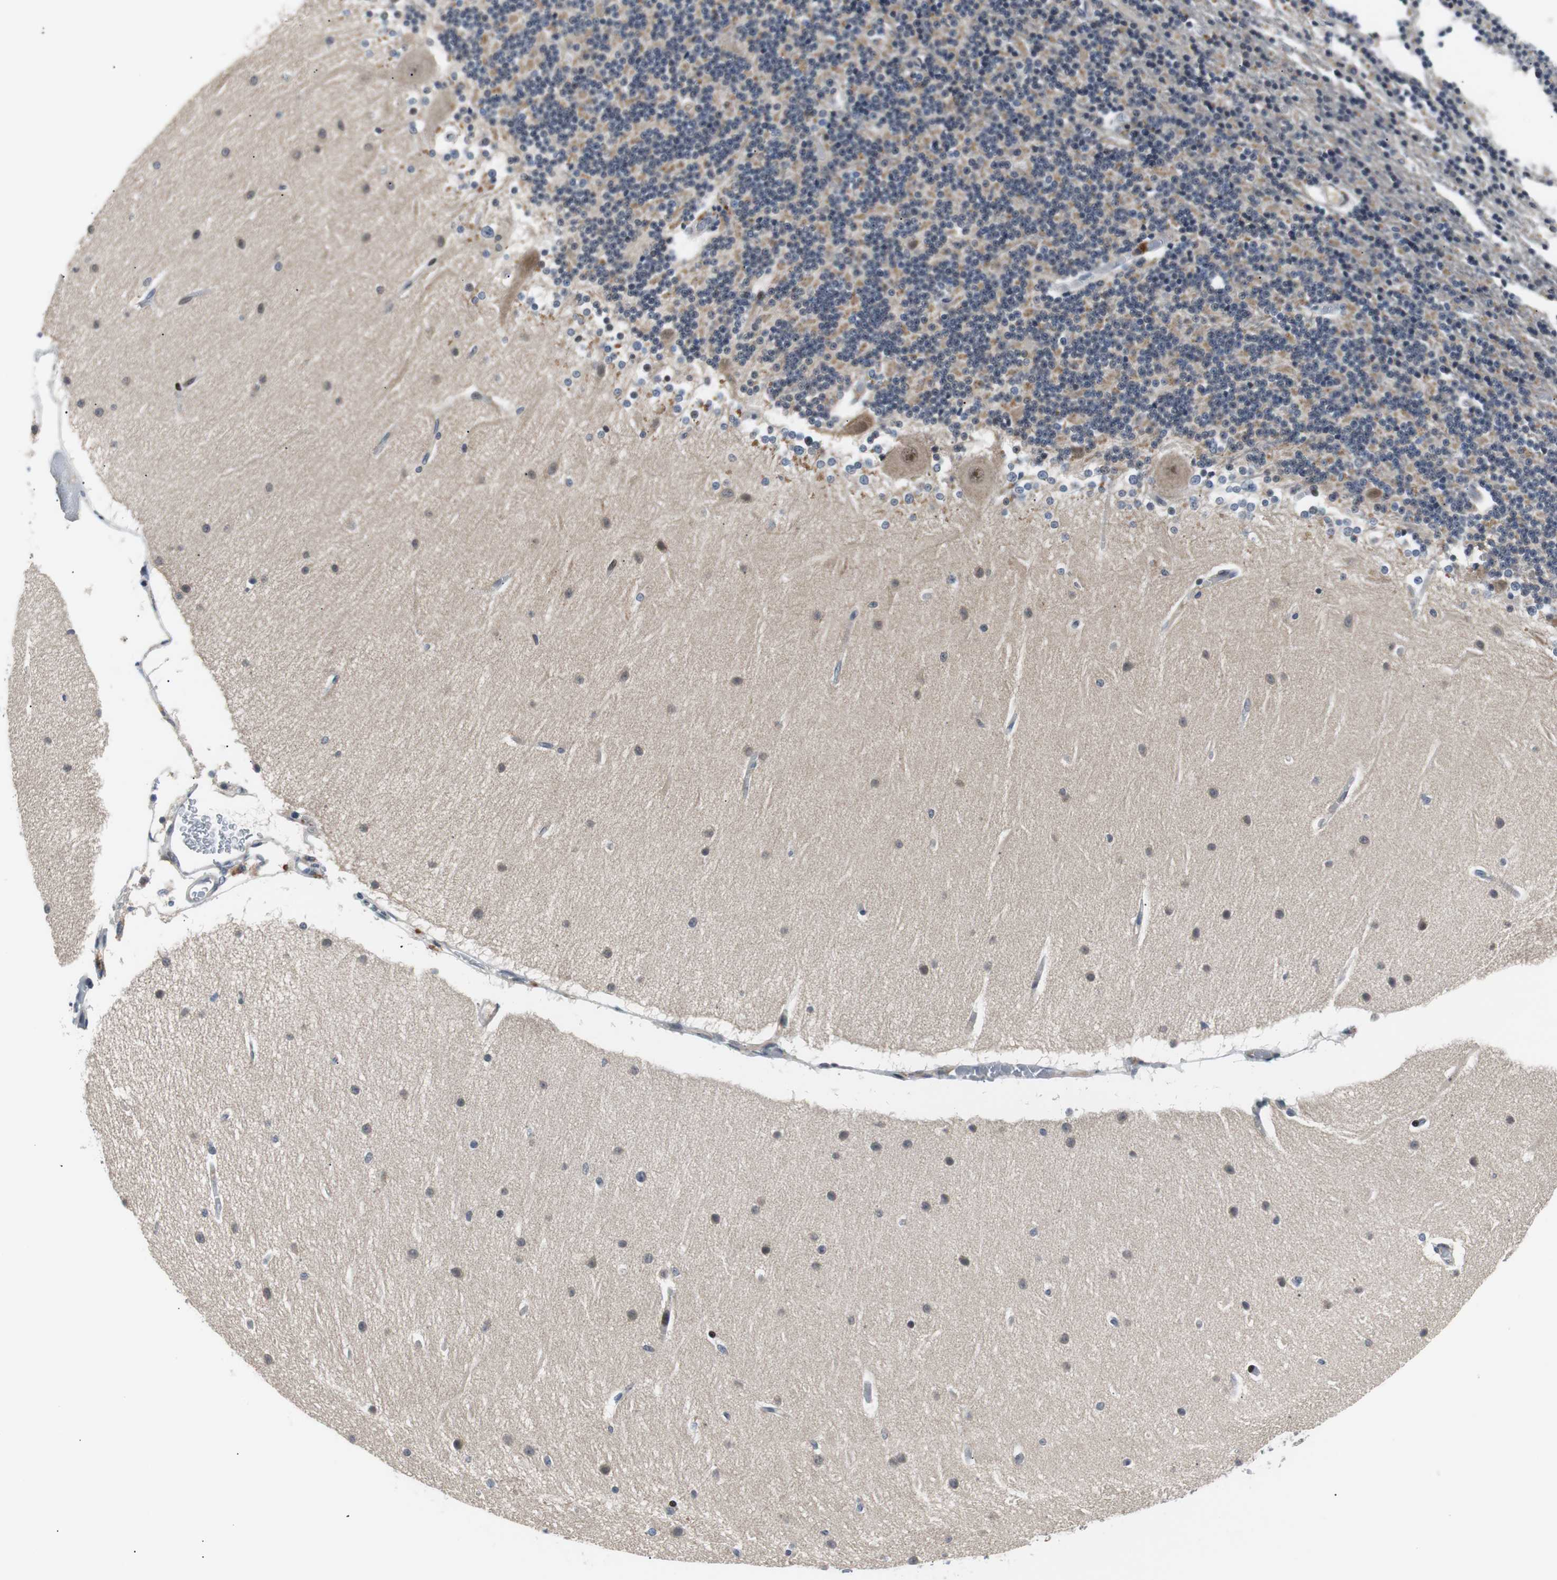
{"staining": {"intensity": "weak", "quantity": "25%-75%", "location": "cytoplasmic/membranous"}, "tissue": "cerebellum", "cell_type": "Cells in granular layer", "image_type": "normal", "snomed": [{"axis": "morphology", "description": "Normal tissue, NOS"}, {"axis": "topography", "description": "Cerebellum"}], "caption": "Immunohistochemistry (IHC) histopathology image of unremarkable cerebellum: cerebellum stained using immunohistochemistry exhibits low levels of weak protein expression localized specifically in the cytoplasmic/membranous of cells in granular layer, appearing as a cytoplasmic/membranous brown color.", "gene": "MAP2K4", "patient": {"sex": "female", "age": 54}}